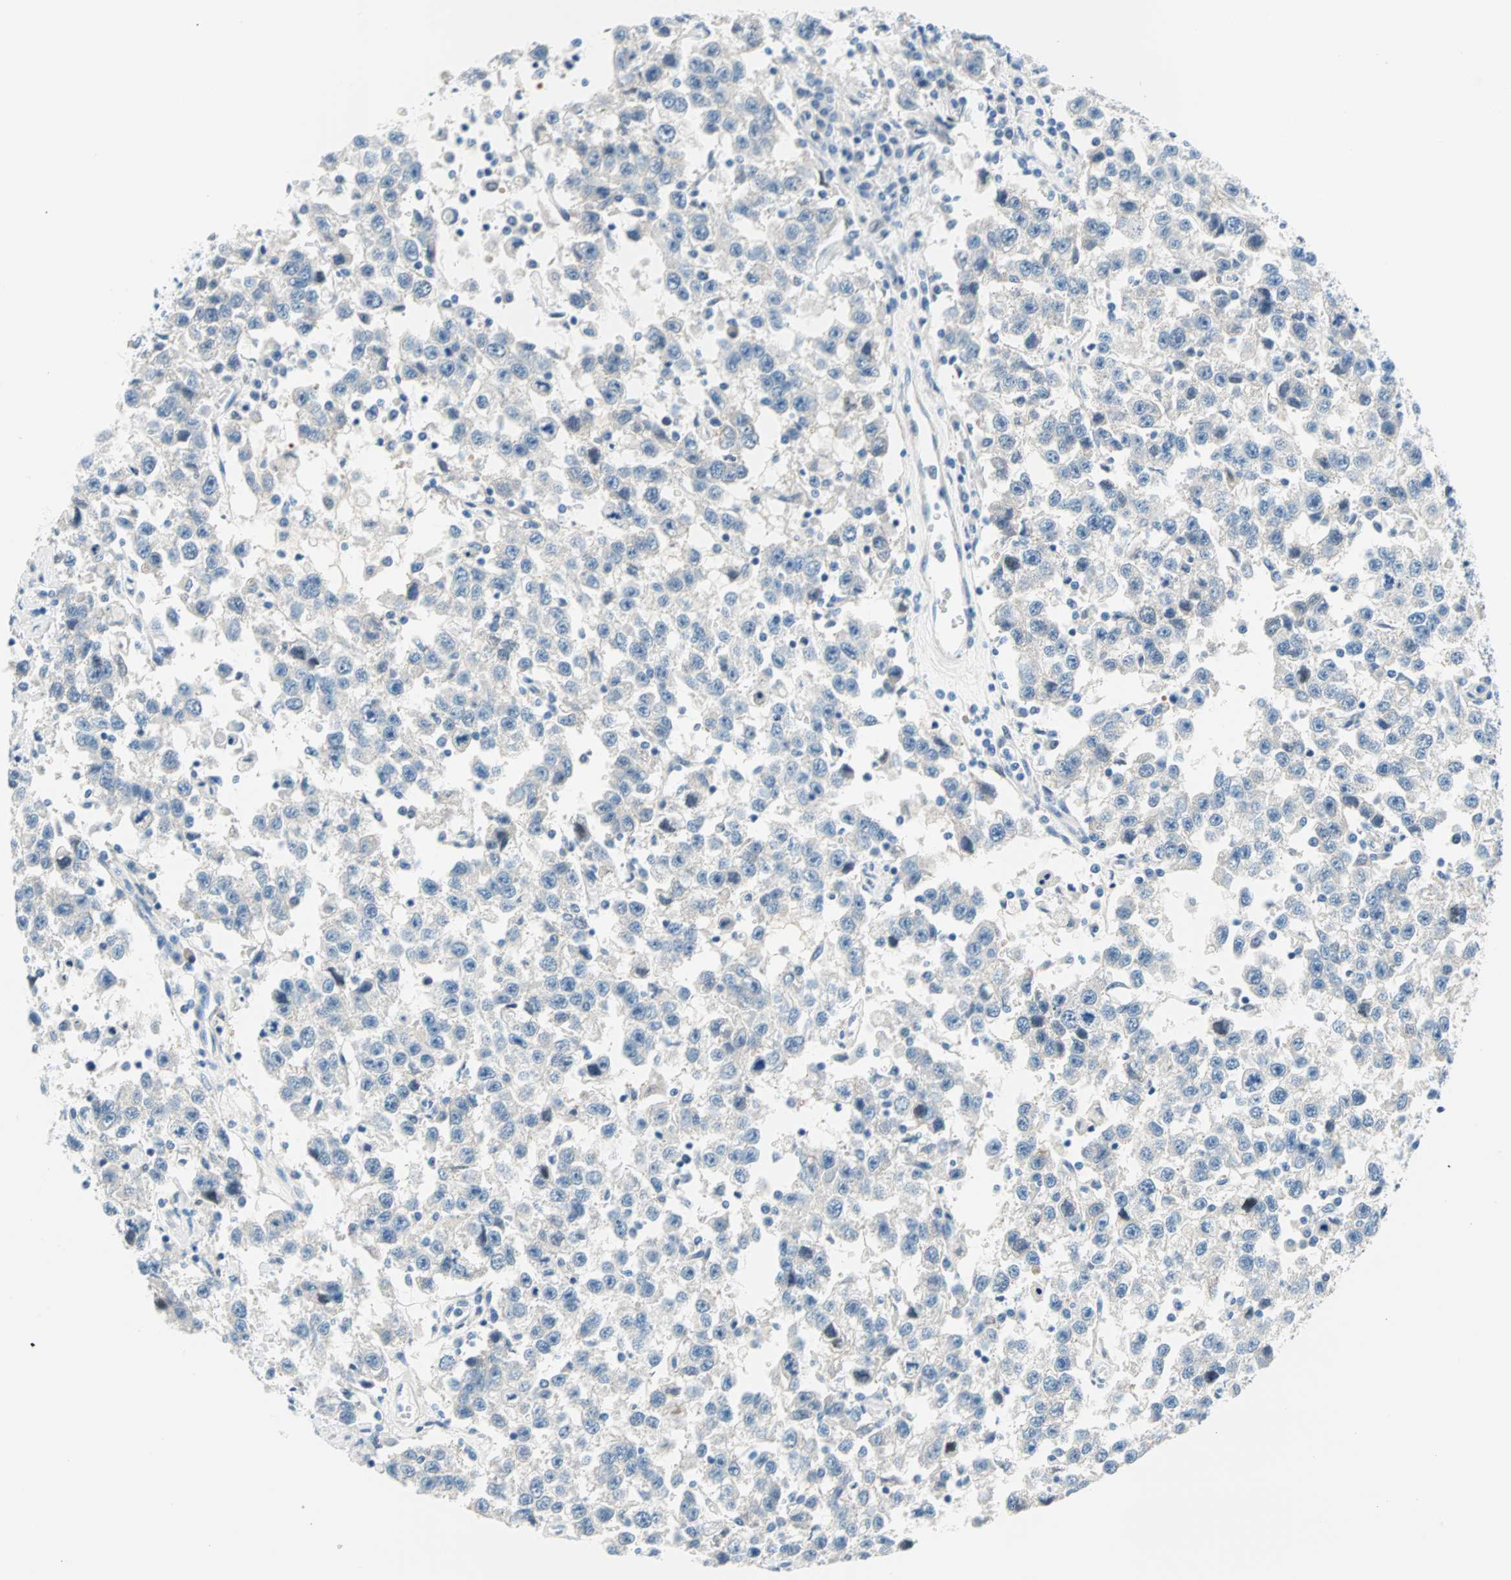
{"staining": {"intensity": "negative", "quantity": "none", "location": "none"}, "tissue": "testis cancer", "cell_type": "Tumor cells", "image_type": "cancer", "snomed": [{"axis": "morphology", "description": "Seminoma, NOS"}, {"axis": "topography", "description": "Testis"}], "caption": "DAB (3,3'-diaminobenzidine) immunohistochemical staining of human testis cancer (seminoma) demonstrates no significant positivity in tumor cells.", "gene": "TMEM163", "patient": {"sex": "male", "age": 41}}